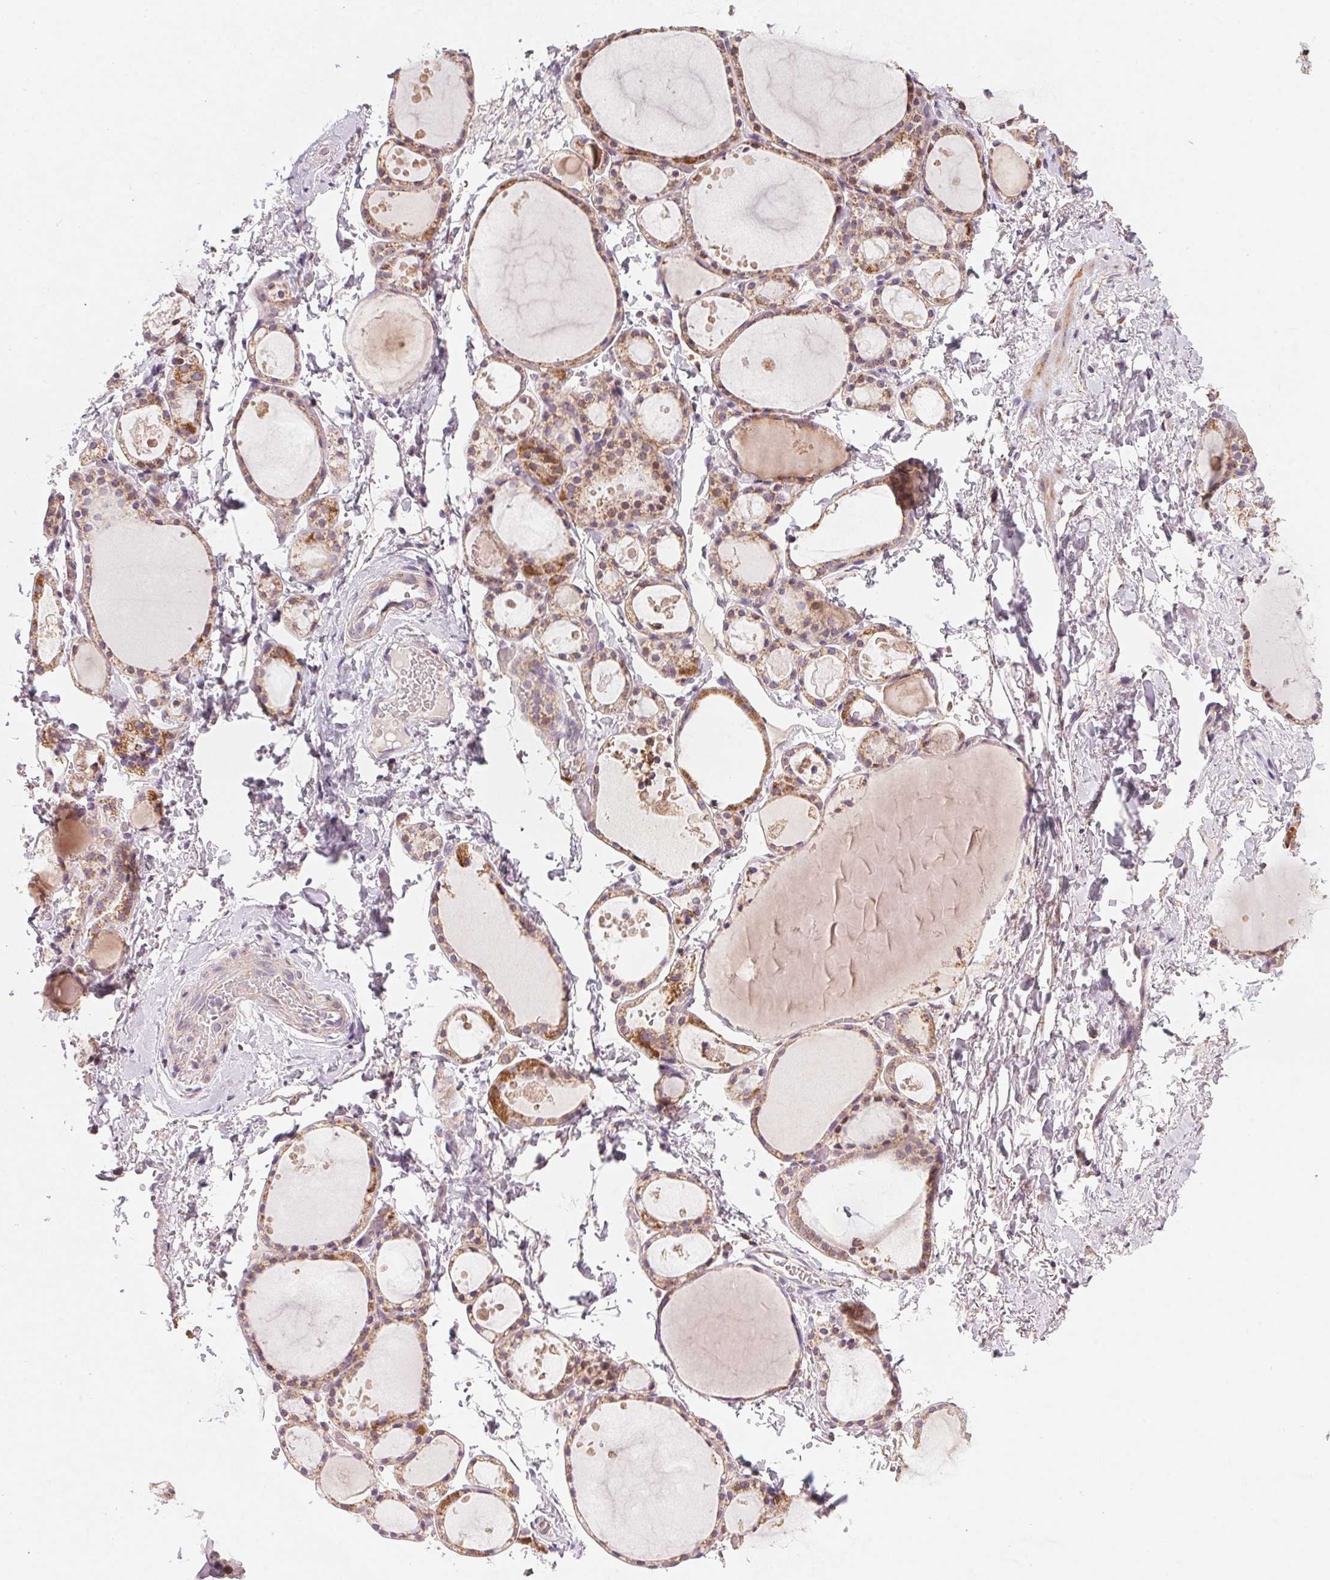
{"staining": {"intensity": "moderate", "quantity": ">75%", "location": "cytoplasmic/membranous"}, "tissue": "thyroid gland", "cell_type": "Glandular cells", "image_type": "normal", "snomed": [{"axis": "morphology", "description": "Normal tissue, NOS"}, {"axis": "topography", "description": "Thyroid gland"}], "caption": "This image displays immunohistochemistry (IHC) staining of normal human thyroid gland, with medium moderate cytoplasmic/membranous positivity in approximately >75% of glandular cells.", "gene": "COQ7", "patient": {"sex": "male", "age": 68}}